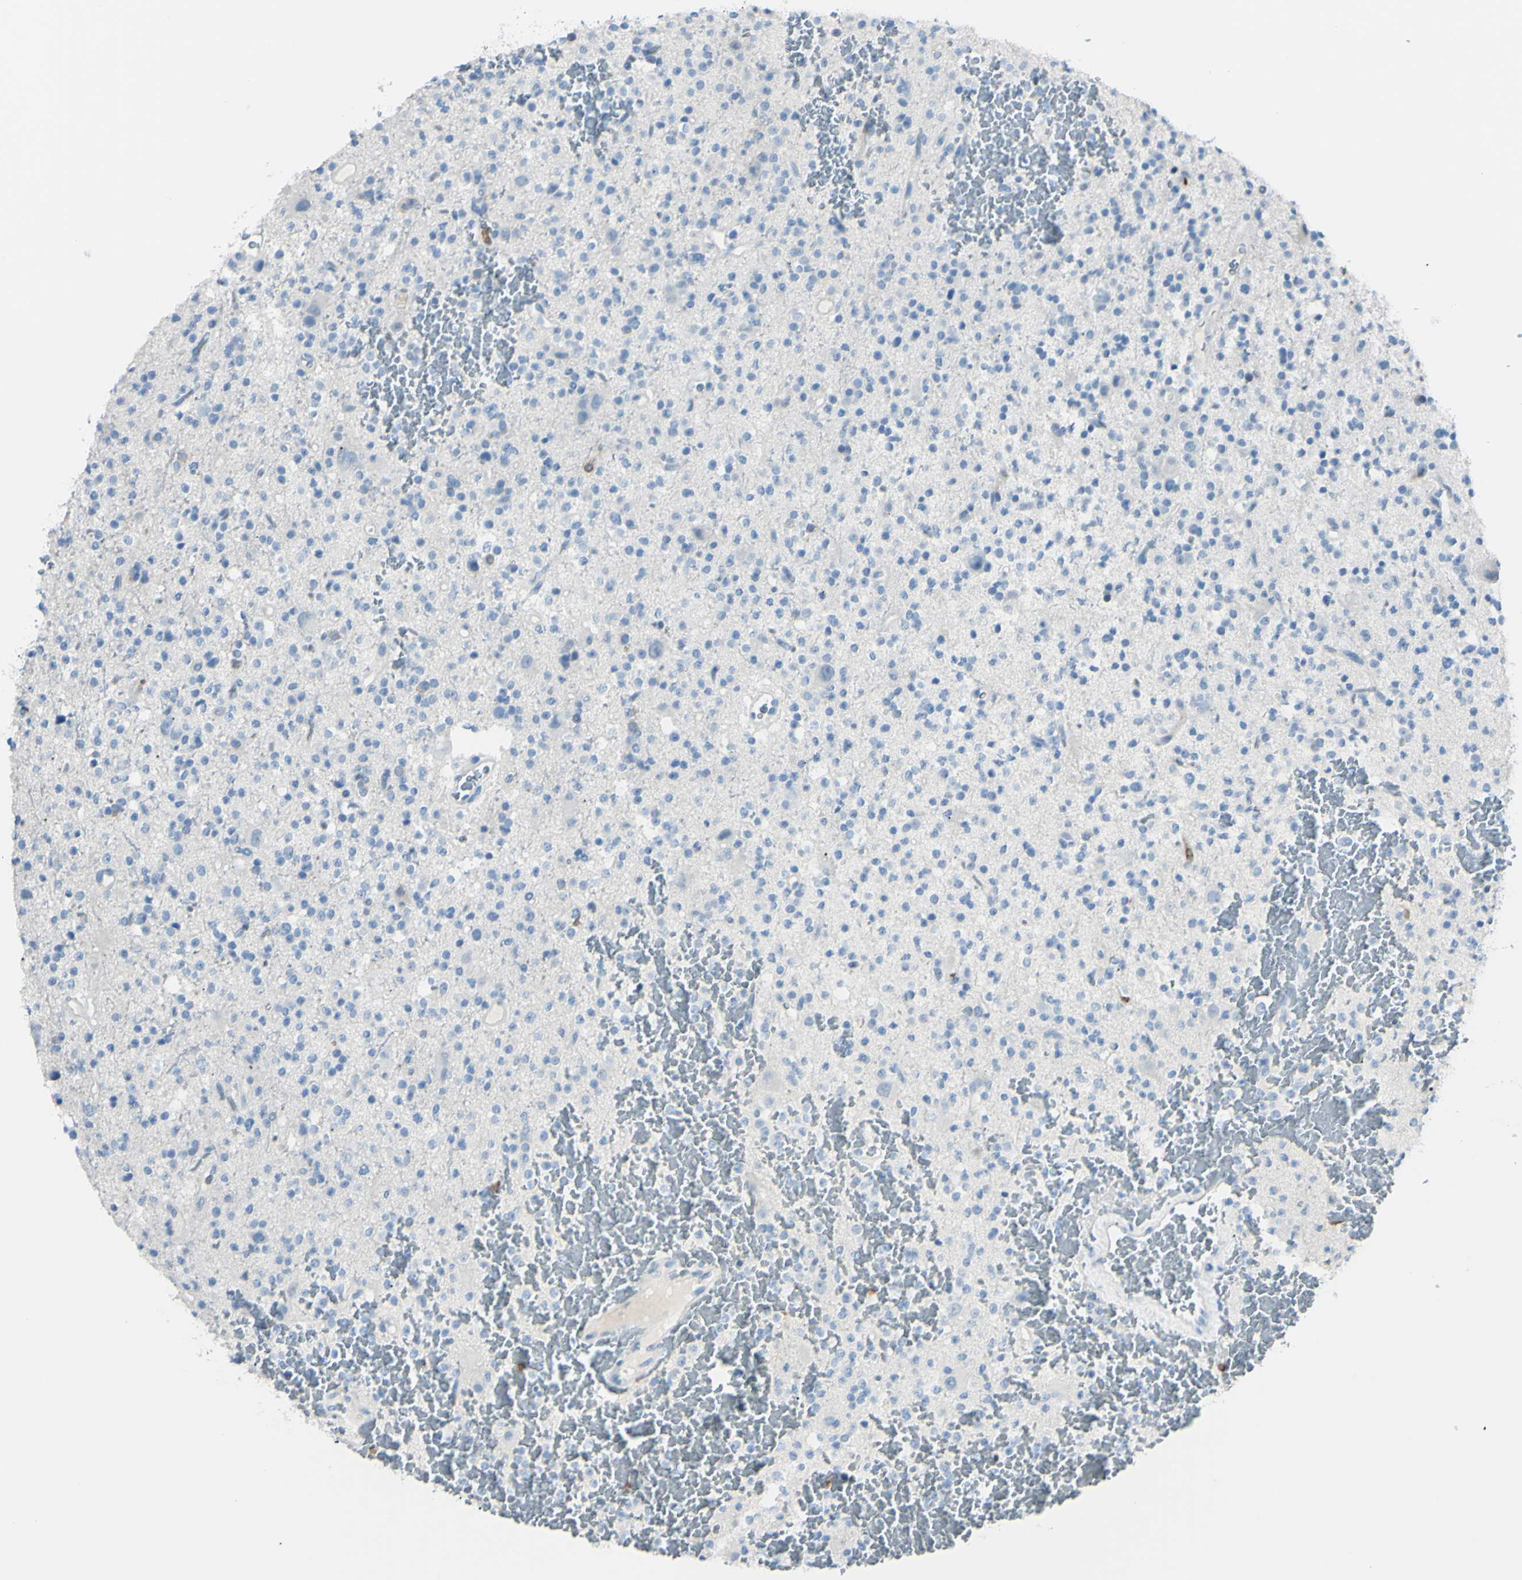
{"staining": {"intensity": "negative", "quantity": "none", "location": "none"}, "tissue": "glioma", "cell_type": "Tumor cells", "image_type": "cancer", "snomed": [{"axis": "morphology", "description": "Glioma, malignant, High grade"}, {"axis": "topography", "description": "Brain"}], "caption": "This image is of glioma stained with immunohistochemistry to label a protein in brown with the nuclei are counter-stained blue. There is no expression in tumor cells. Nuclei are stained in blue.", "gene": "FOLH1", "patient": {"sex": "male", "age": 47}}